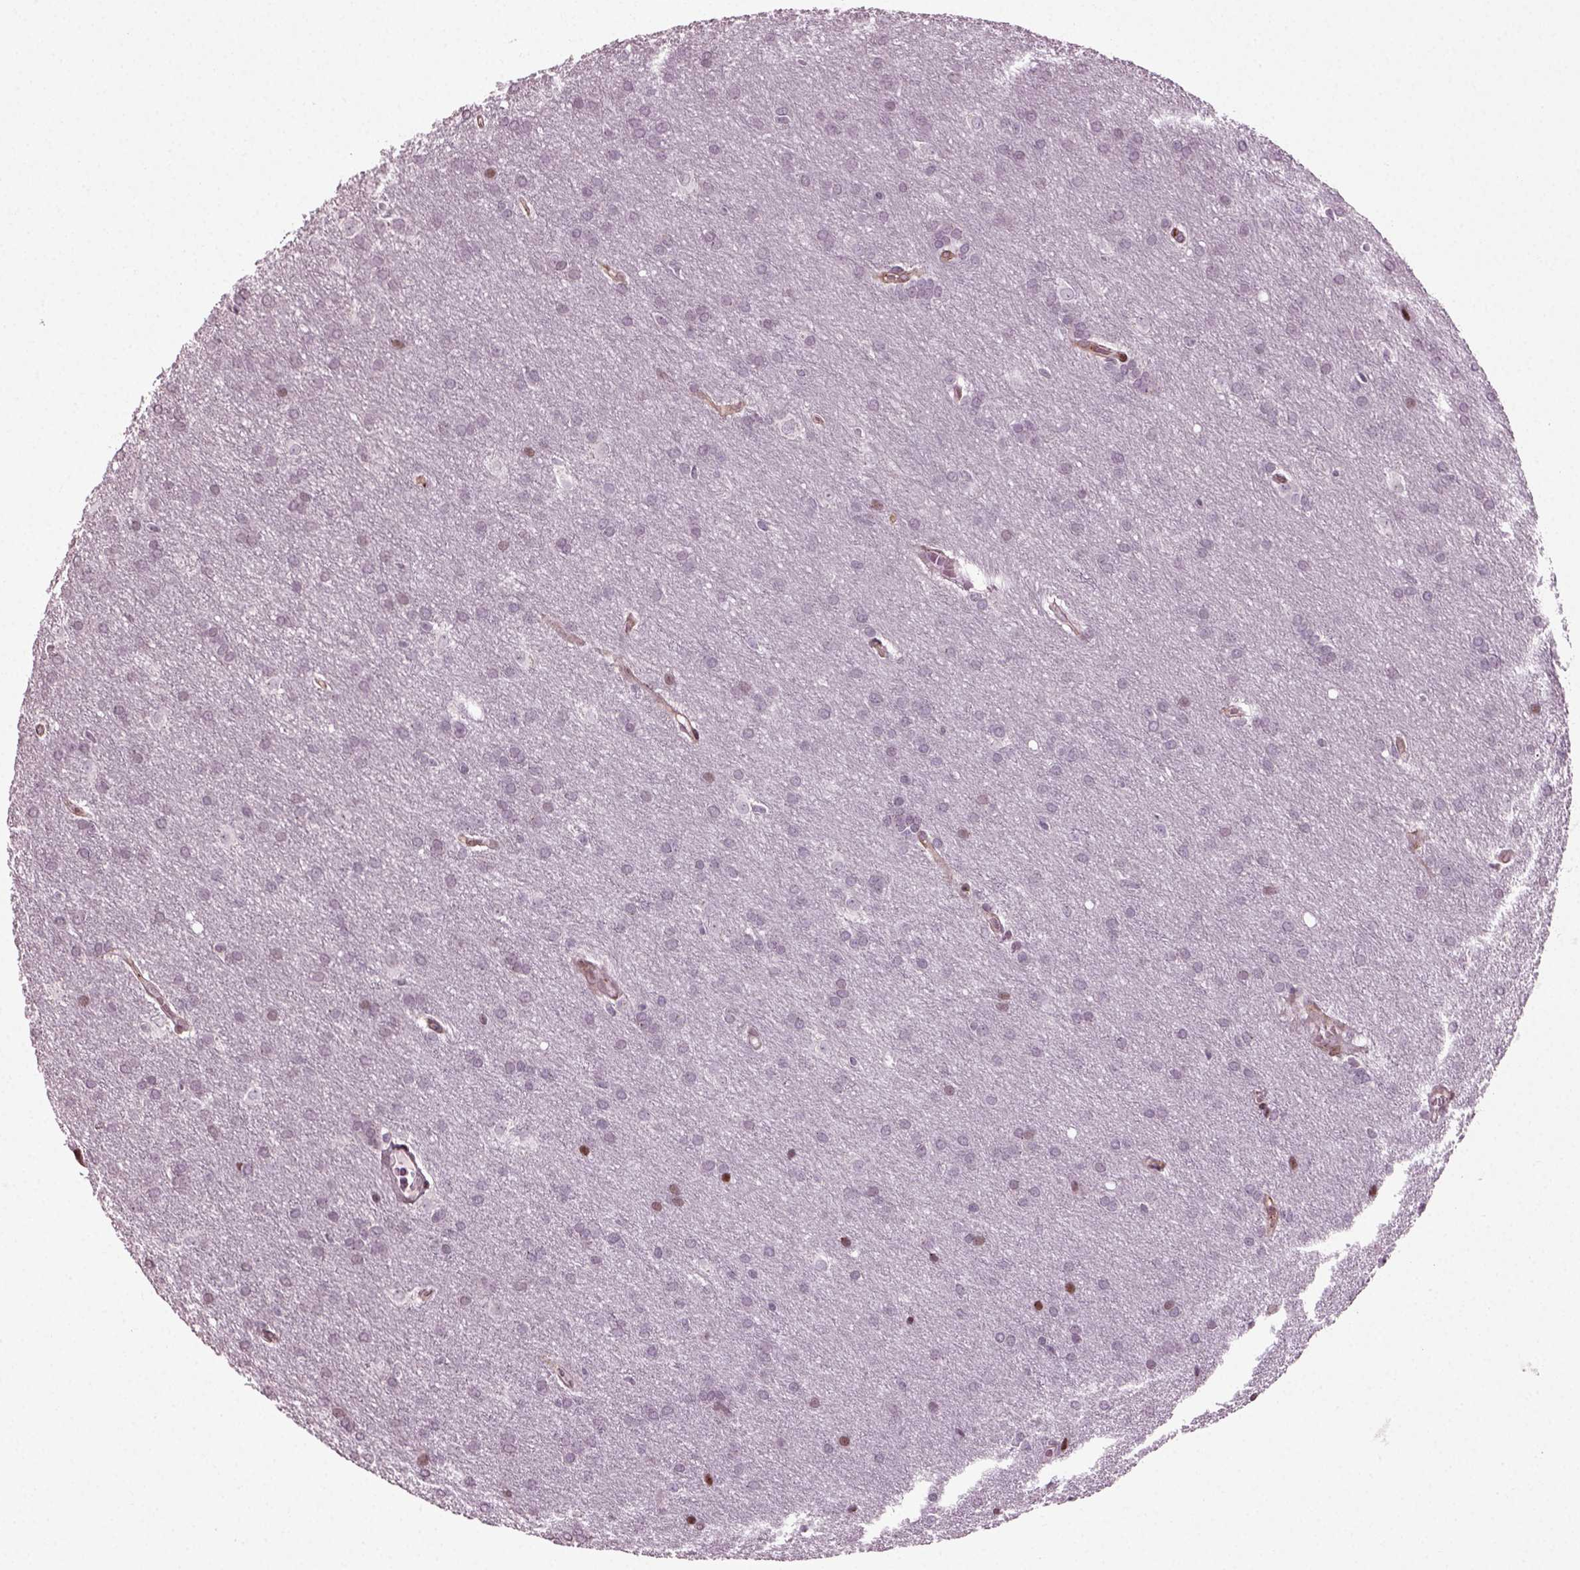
{"staining": {"intensity": "weak", "quantity": "<25%", "location": "nuclear"}, "tissue": "glioma", "cell_type": "Tumor cells", "image_type": "cancer", "snomed": [{"axis": "morphology", "description": "Glioma, malignant, Low grade"}, {"axis": "topography", "description": "Brain"}], "caption": "Malignant glioma (low-grade) stained for a protein using IHC shows no staining tumor cells.", "gene": "HEYL", "patient": {"sex": "female", "age": 32}}